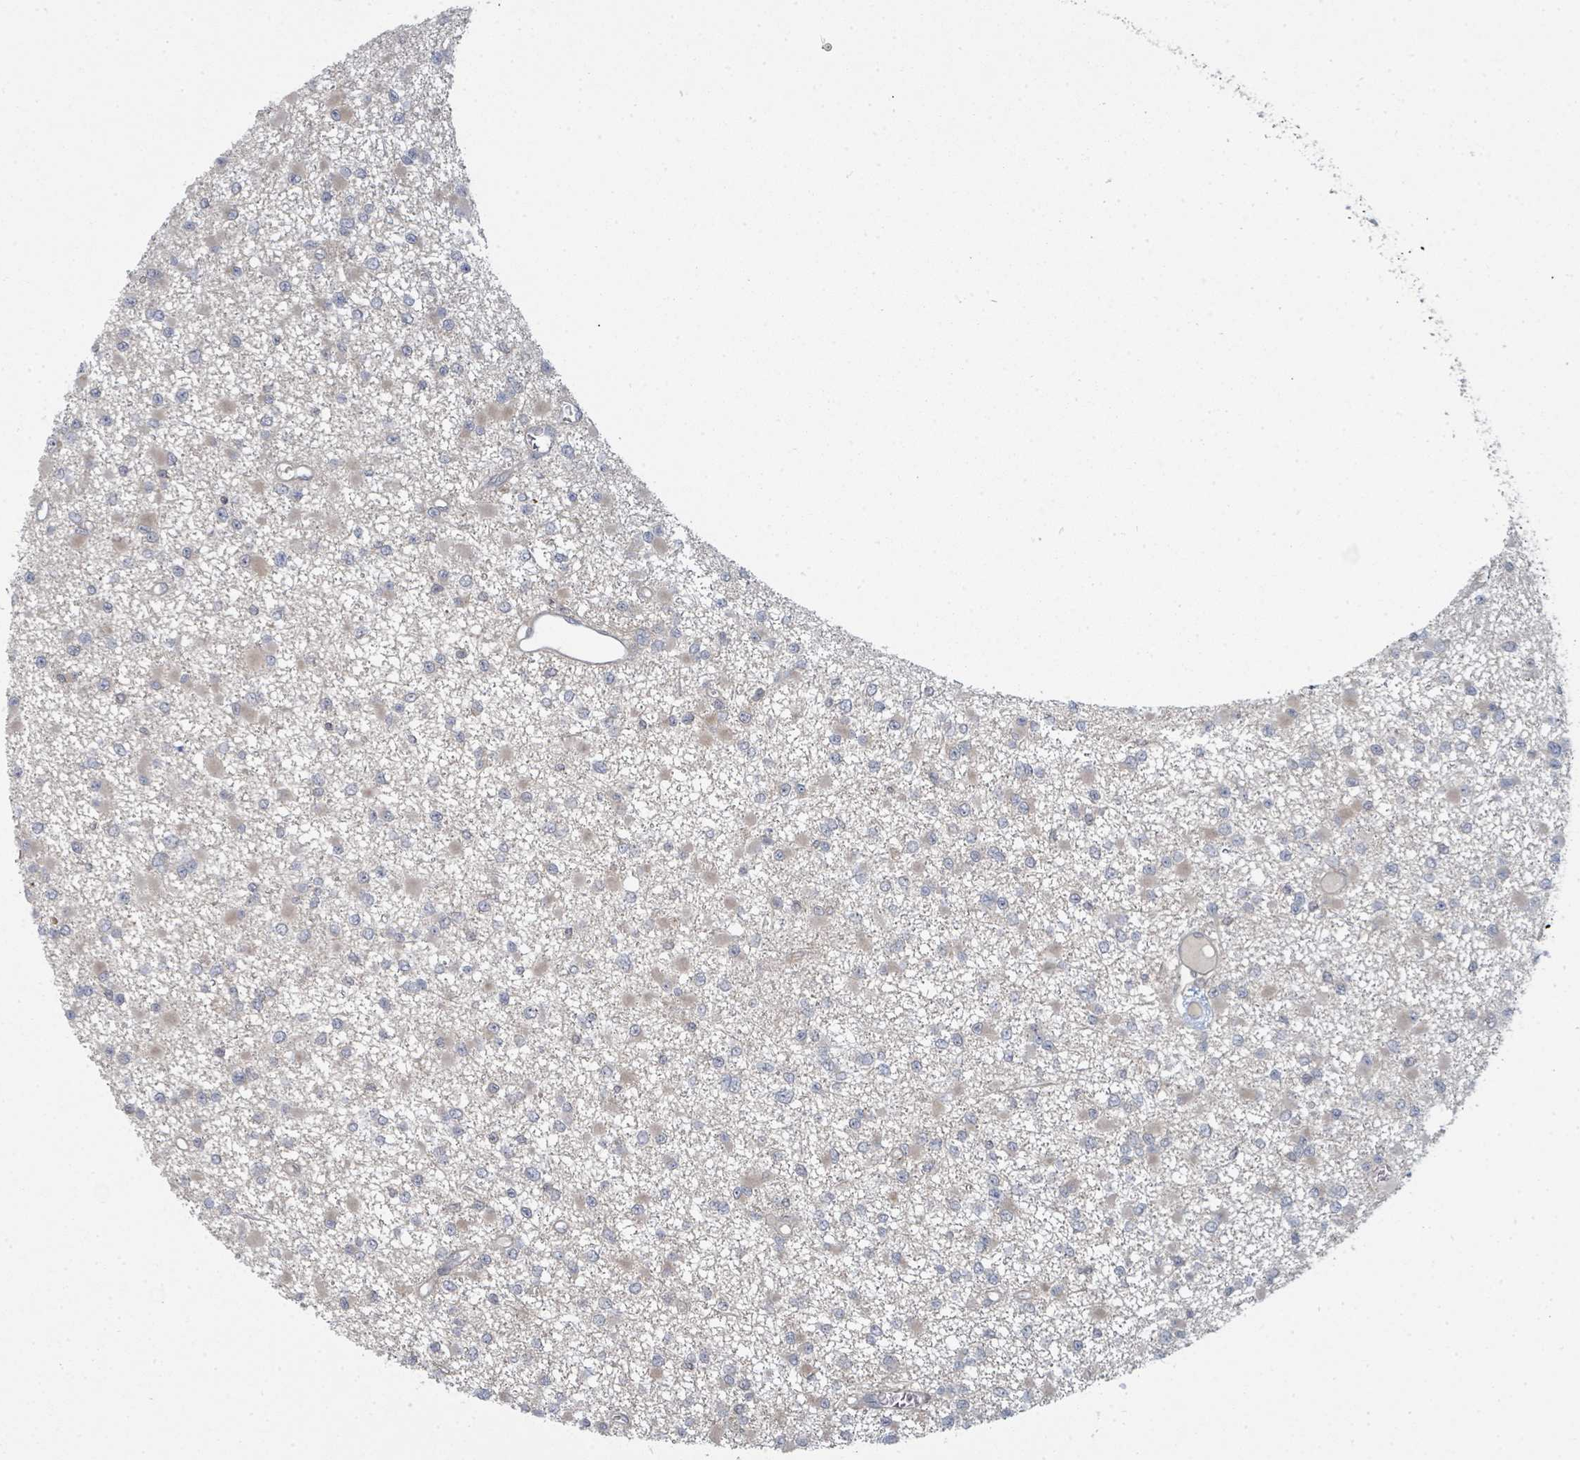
{"staining": {"intensity": "negative", "quantity": "none", "location": "none"}, "tissue": "glioma", "cell_type": "Tumor cells", "image_type": "cancer", "snomed": [{"axis": "morphology", "description": "Glioma, malignant, Low grade"}, {"axis": "topography", "description": "Brain"}], "caption": "This is an immunohistochemistry image of human glioma. There is no staining in tumor cells.", "gene": "PSMG2", "patient": {"sex": "female", "age": 22}}